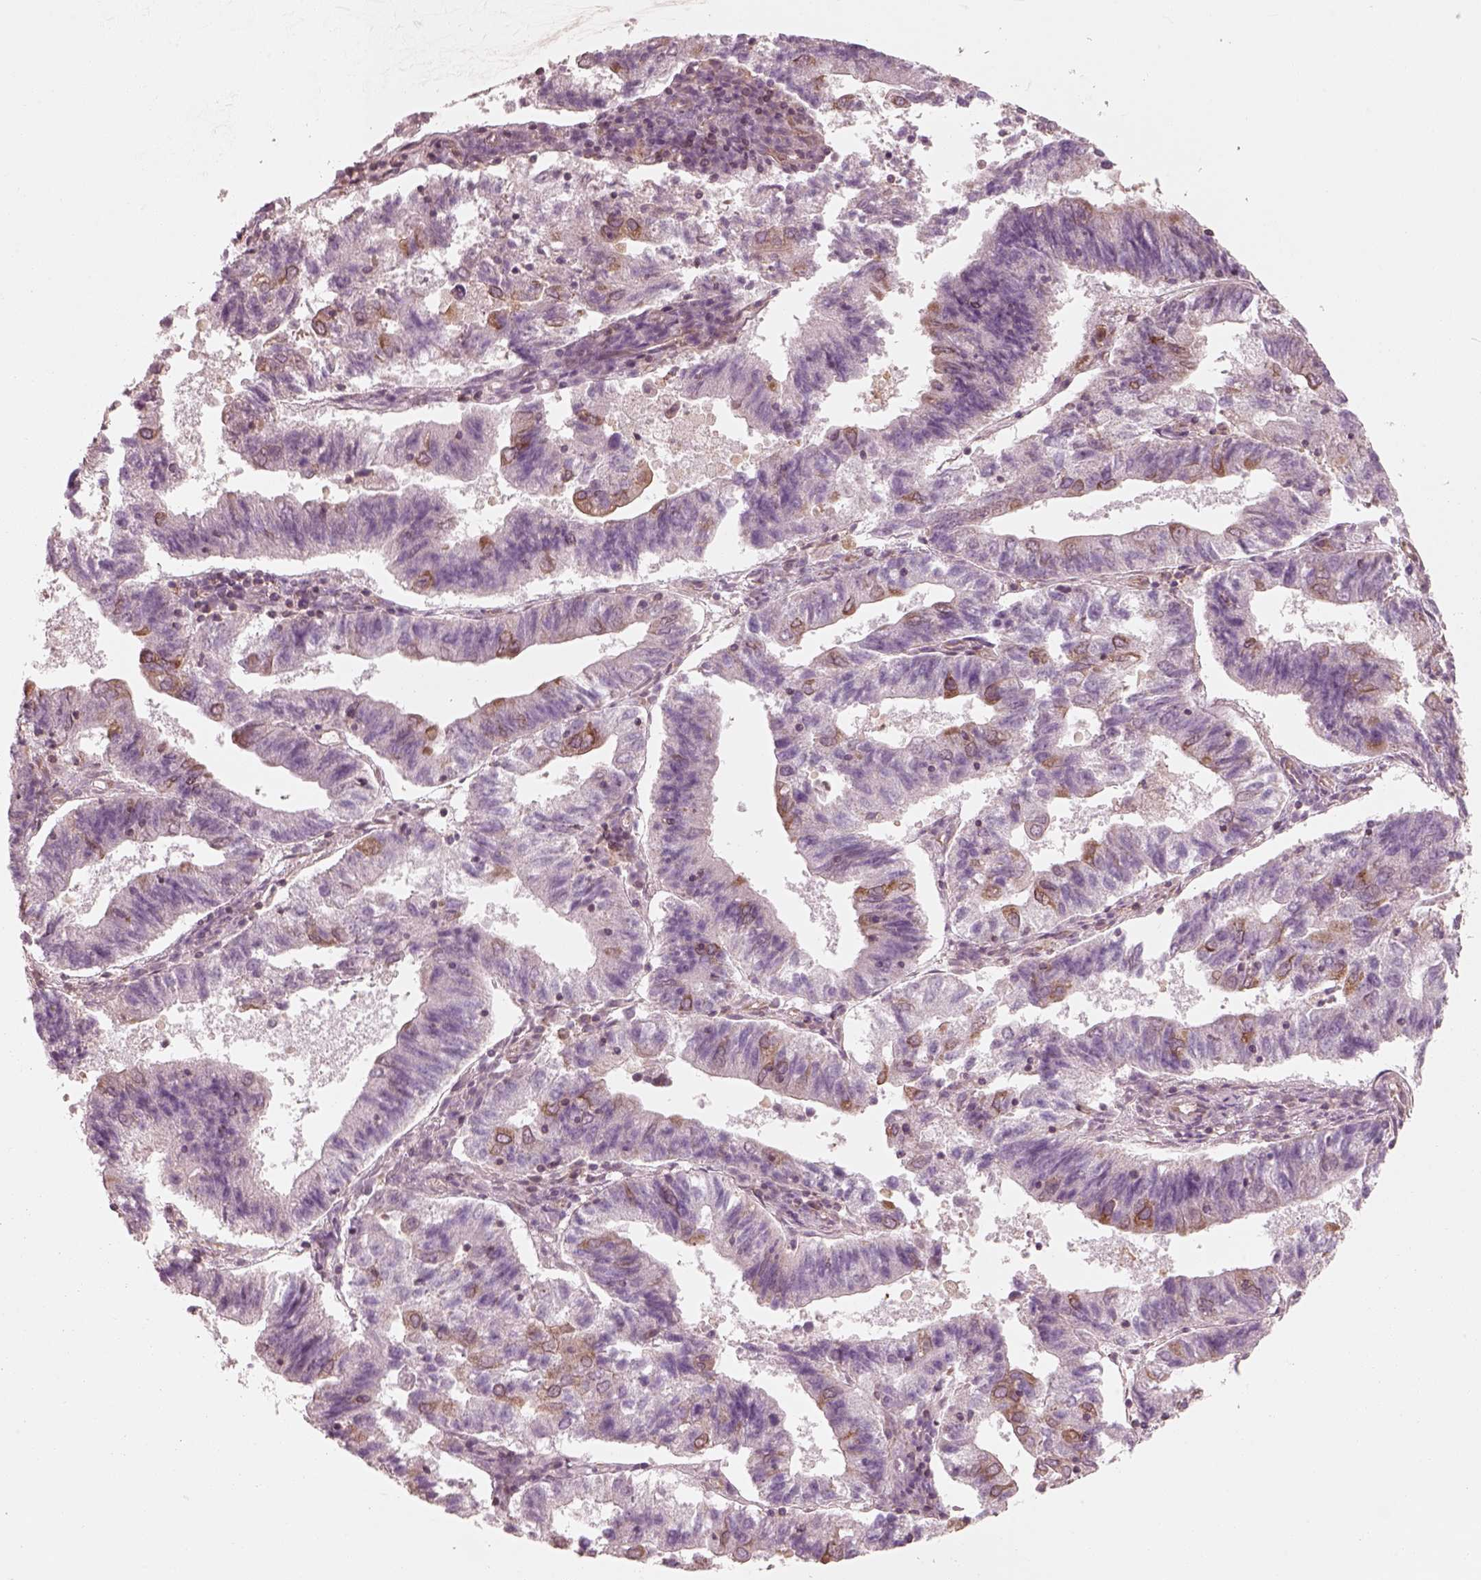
{"staining": {"intensity": "weak", "quantity": "<25%", "location": "cytoplasmic/membranous"}, "tissue": "endometrial cancer", "cell_type": "Tumor cells", "image_type": "cancer", "snomed": [{"axis": "morphology", "description": "Adenocarcinoma, NOS"}, {"axis": "topography", "description": "Endometrium"}], "caption": "Immunohistochemistry micrograph of endometrial cancer stained for a protein (brown), which shows no positivity in tumor cells.", "gene": "CNOT2", "patient": {"sex": "female", "age": 82}}